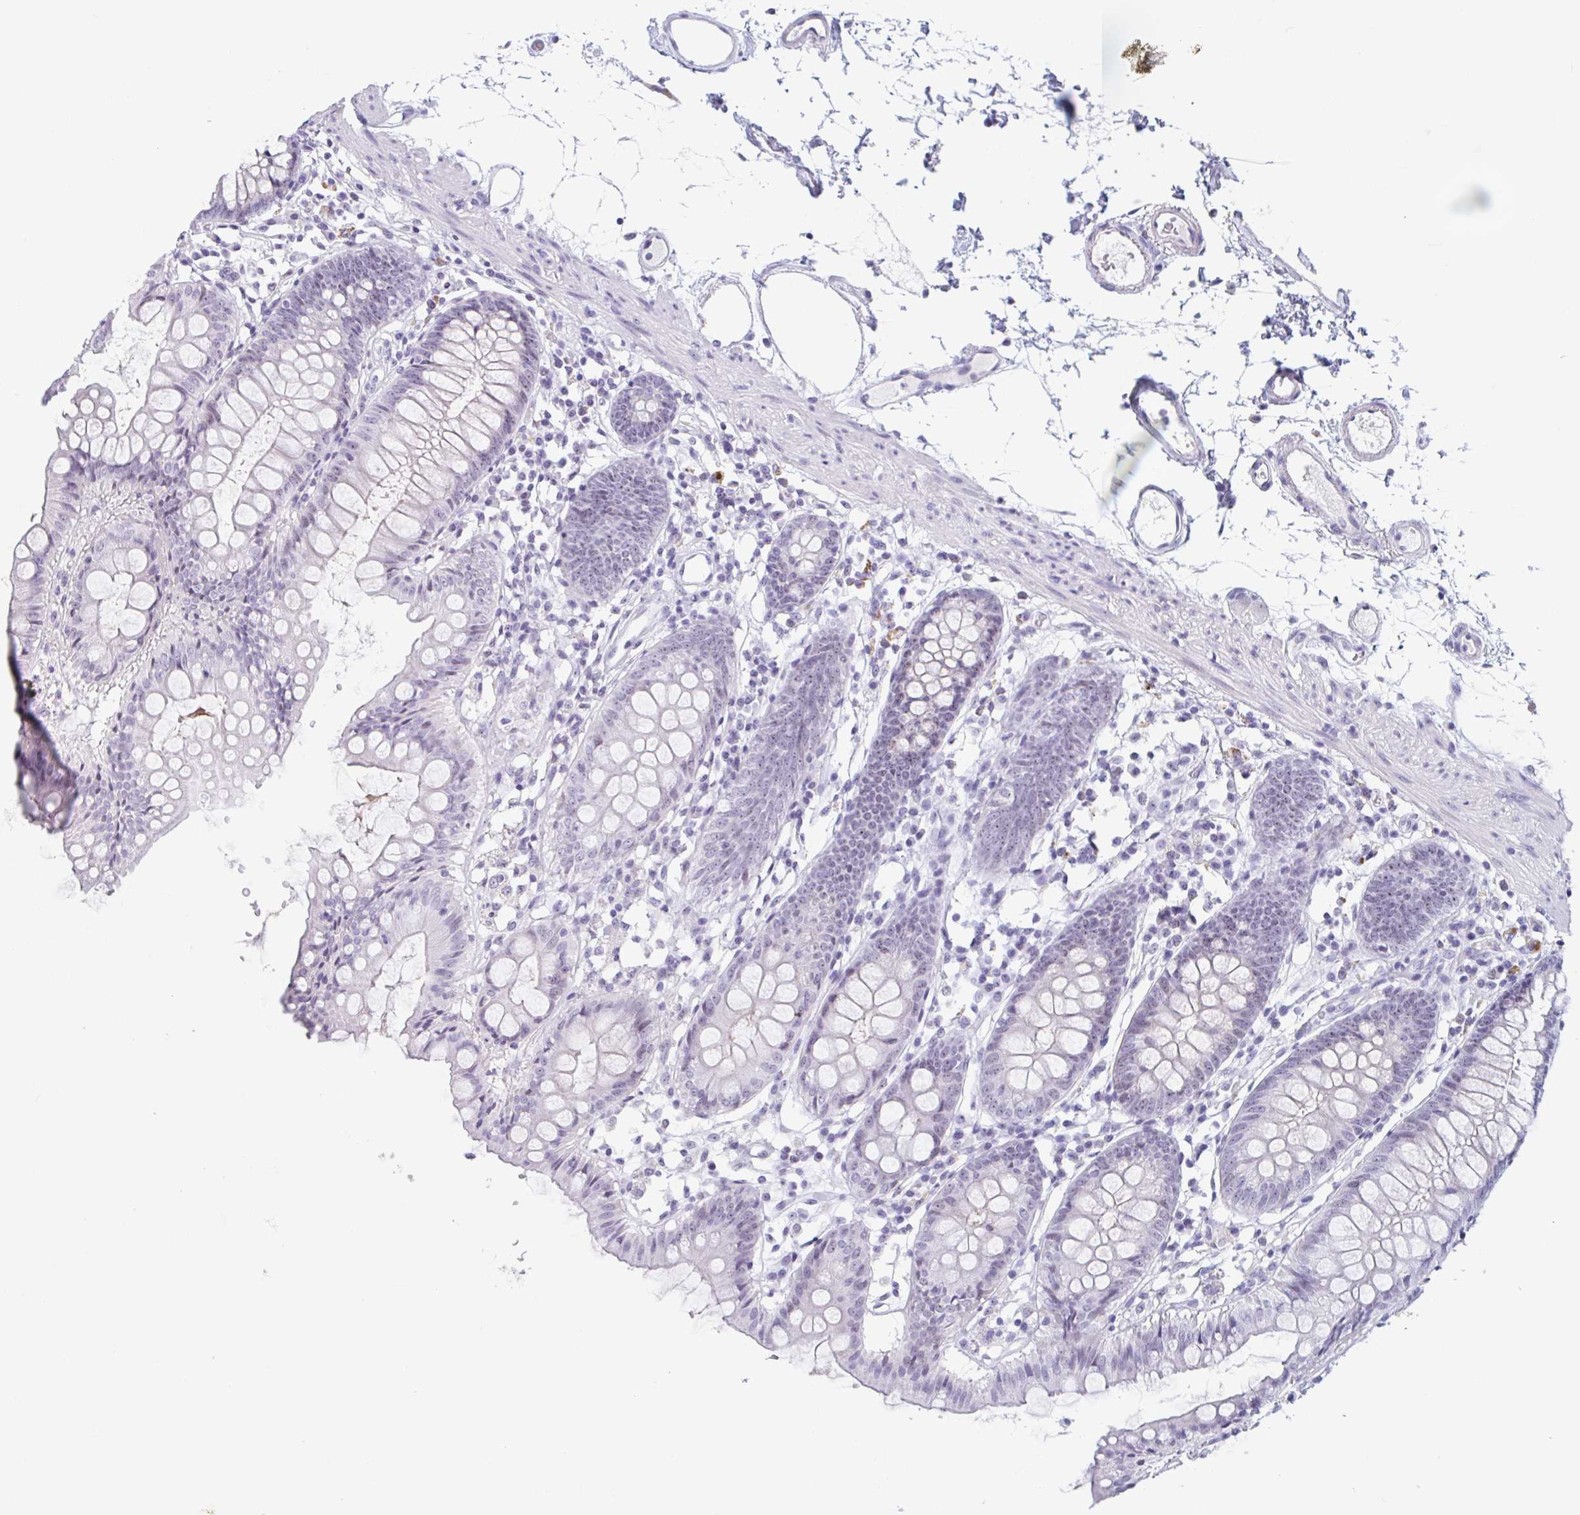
{"staining": {"intensity": "negative", "quantity": "none", "location": "none"}, "tissue": "colon", "cell_type": "Endothelial cells", "image_type": "normal", "snomed": [{"axis": "morphology", "description": "Normal tissue, NOS"}, {"axis": "topography", "description": "Colon"}], "caption": "This histopathology image is of benign colon stained with immunohistochemistry to label a protein in brown with the nuclei are counter-stained blue. There is no positivity in endothelial cells.", "gene": "LENG9", "patient": {"sex": "female", "age": 84}}